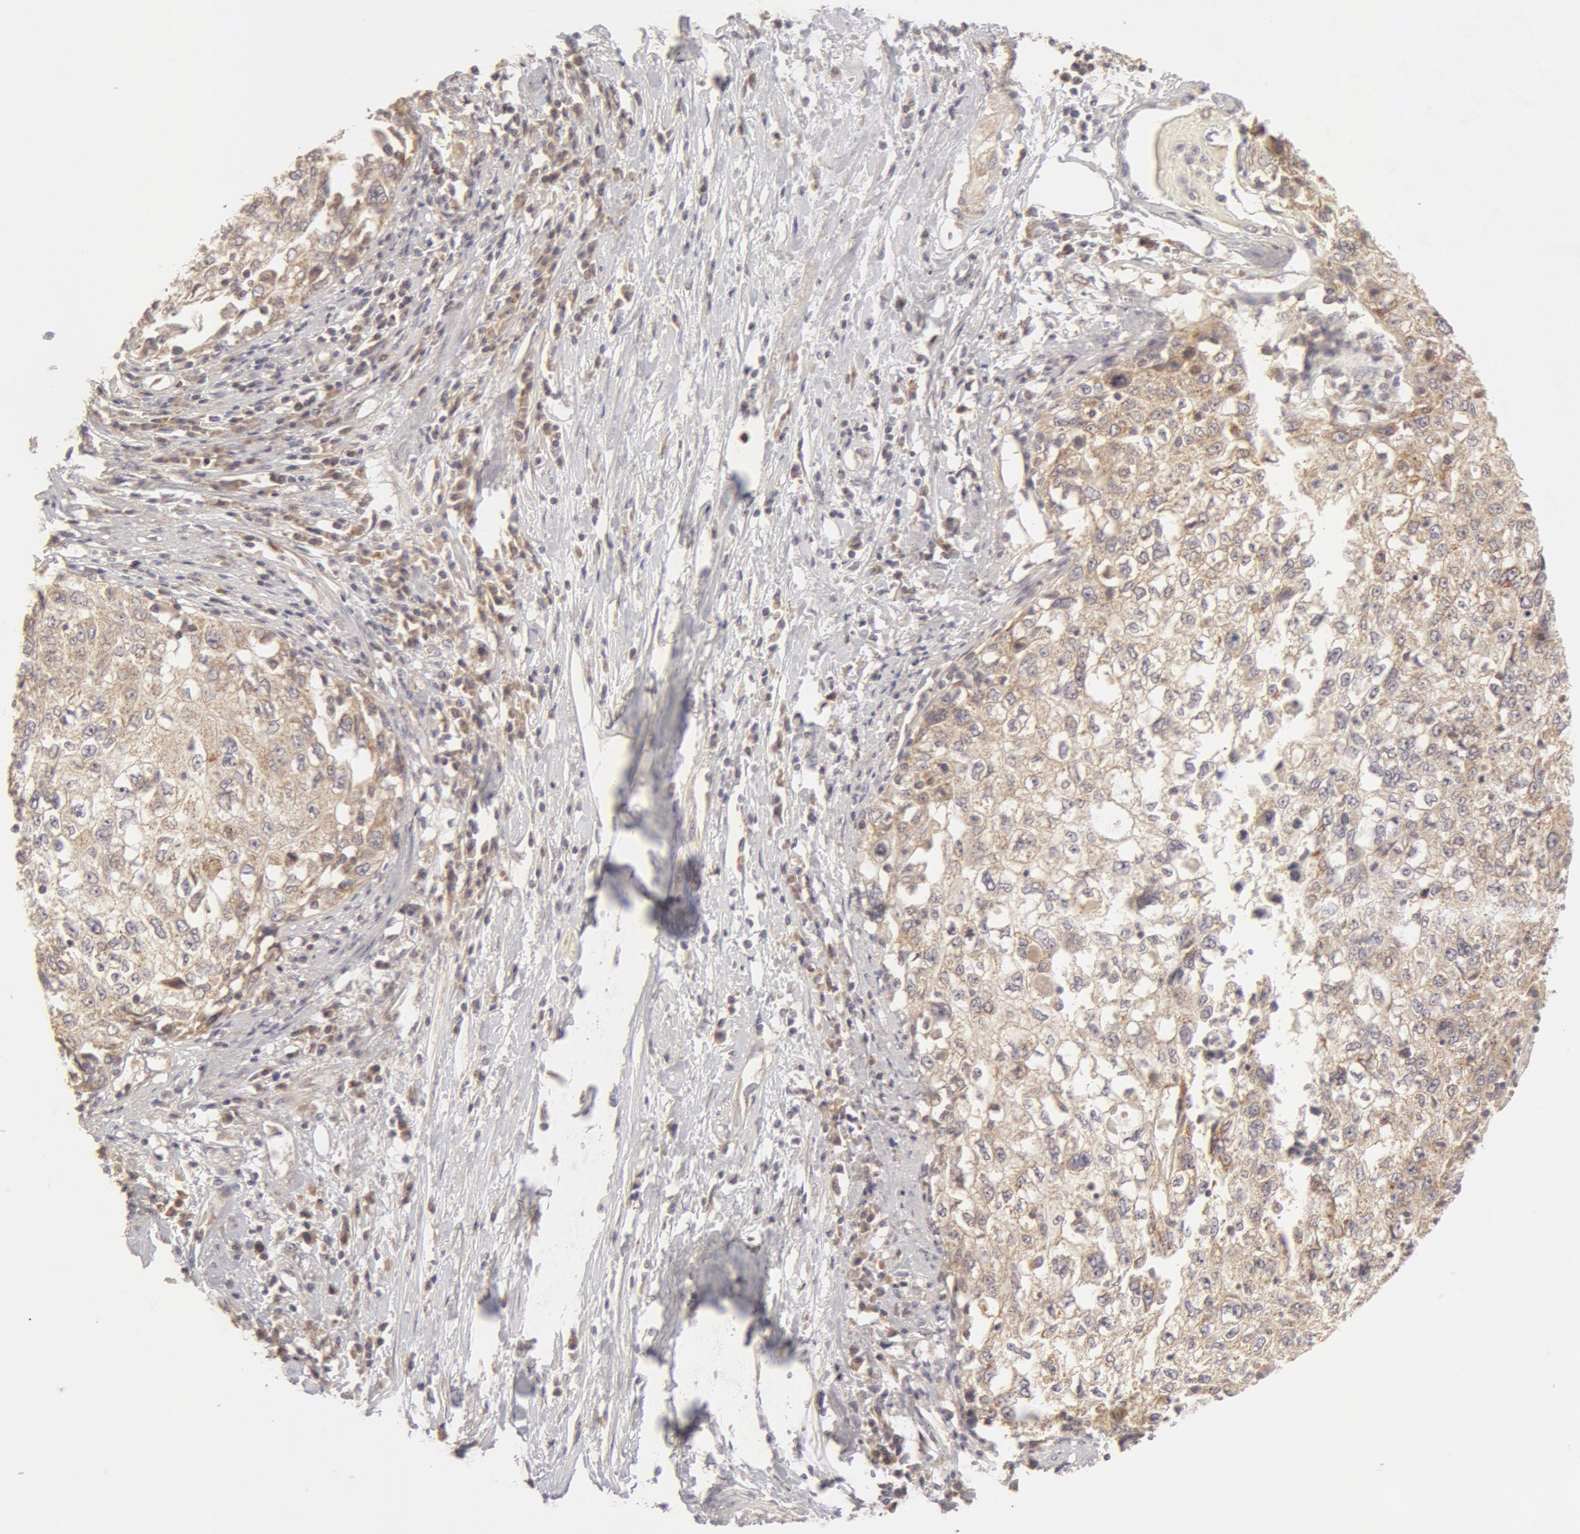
{"staining": {"intensity": "negative", "quantity": "none", "location": "none"}, "tissue": "cervical cancer", "cell_type": "Tumor cells", "image_type": "cancer", "snomed": [{"axis": "morphology", "description": "Squamous cell carcinoma, NOS"}, {"axis": "topography", "description": "Cervix"}], "caption": "This is an immunohistochemistry image of cervical cancer. There is no expression in tumor cells.", "gene": "ADPRH", "patient": {"sex": "female", "age": 57}}